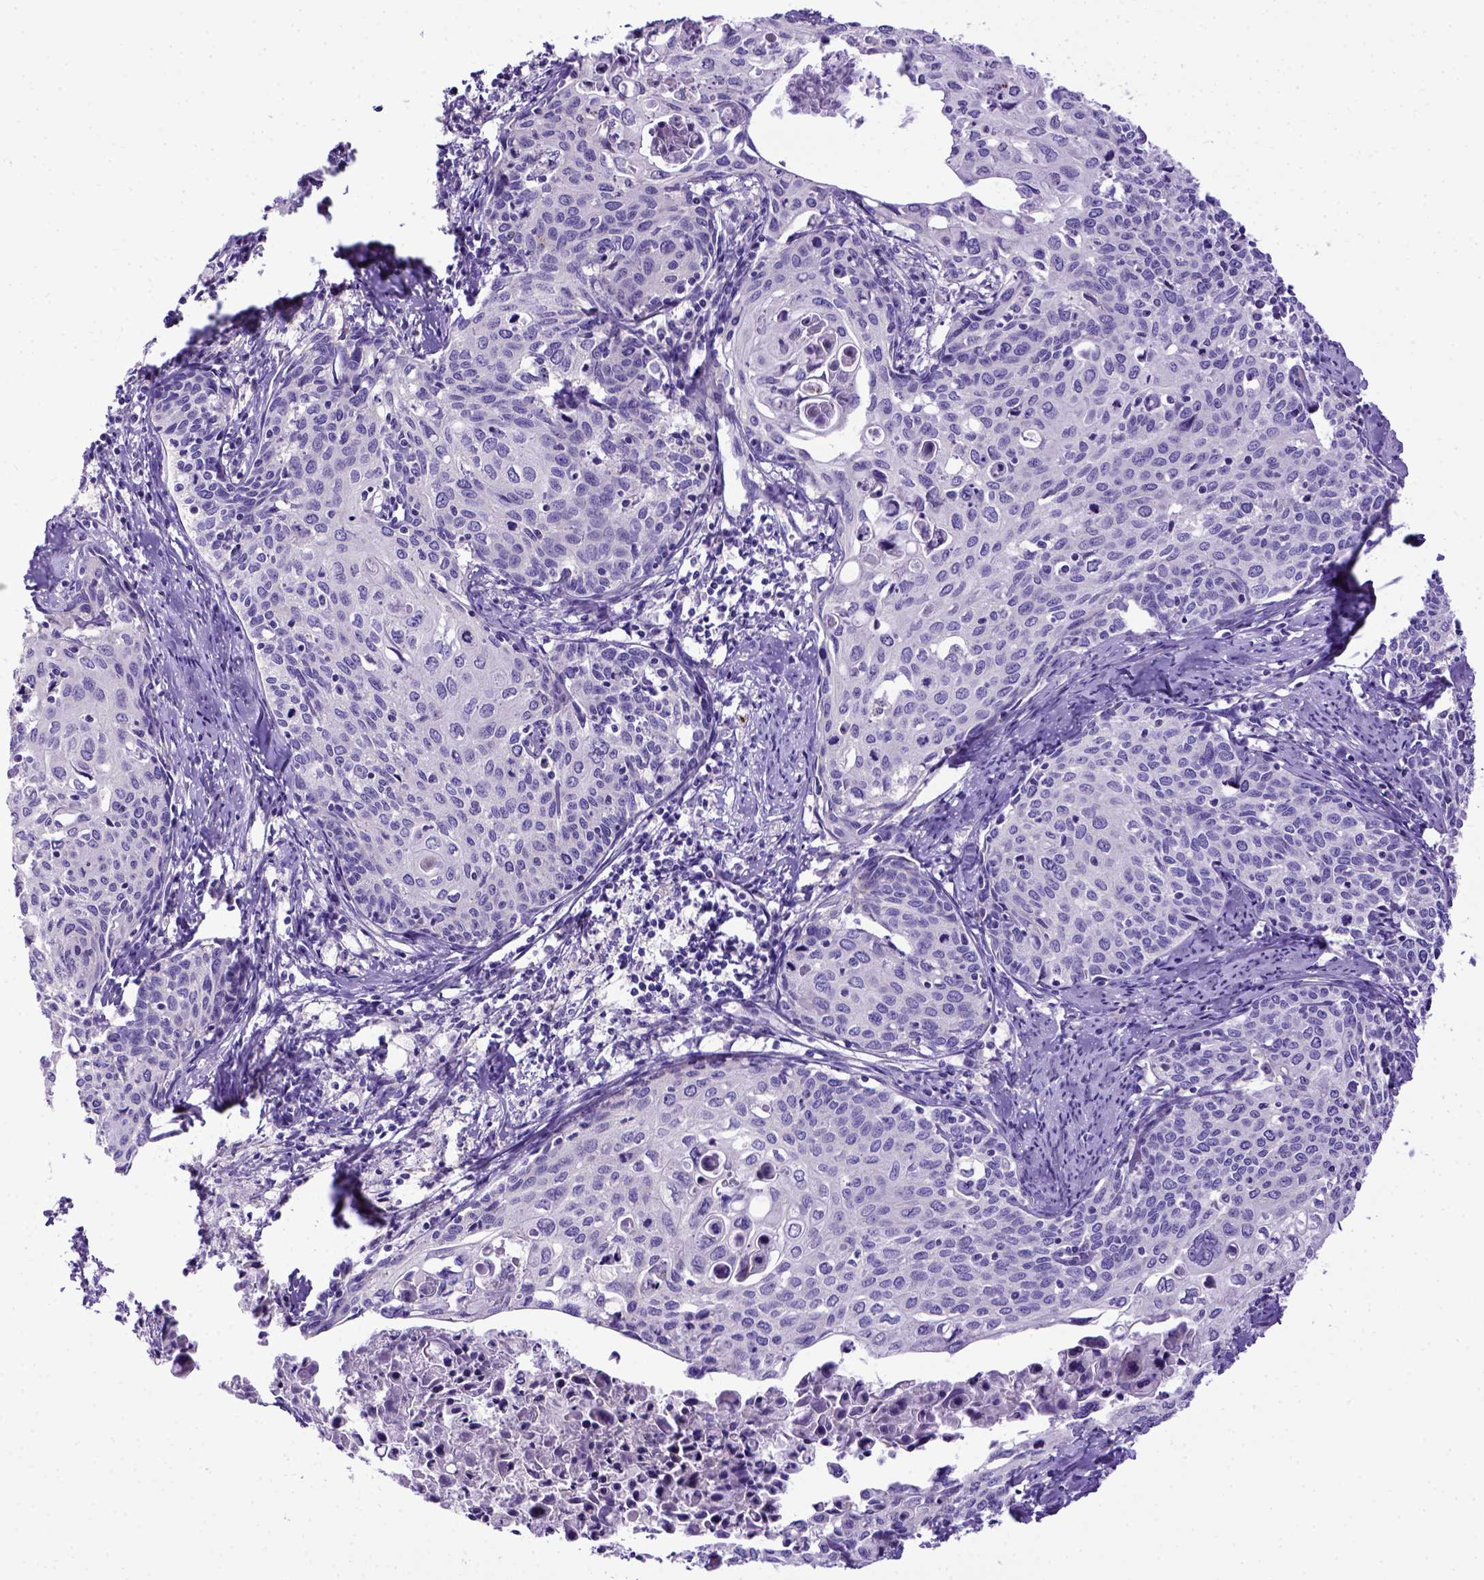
{"staining": {"intensity": "negative", "quantity": "none", "location": "none"}, "tissue": "cervical cancer", "cell_type": "Tumor cells", "image_type": "cancer", "snomed": [{"axis": "morphology", "description": "Squamous cell carcinoma, NOS"}, {"axis": "topography", "description": "Cervix"}], "caption": "Cervical cancer was stained to show a protein in brown. There is no significant expression in tumor cells.", "gene": "ADAM12", "patient": {"sex": "female", "age": 62}}